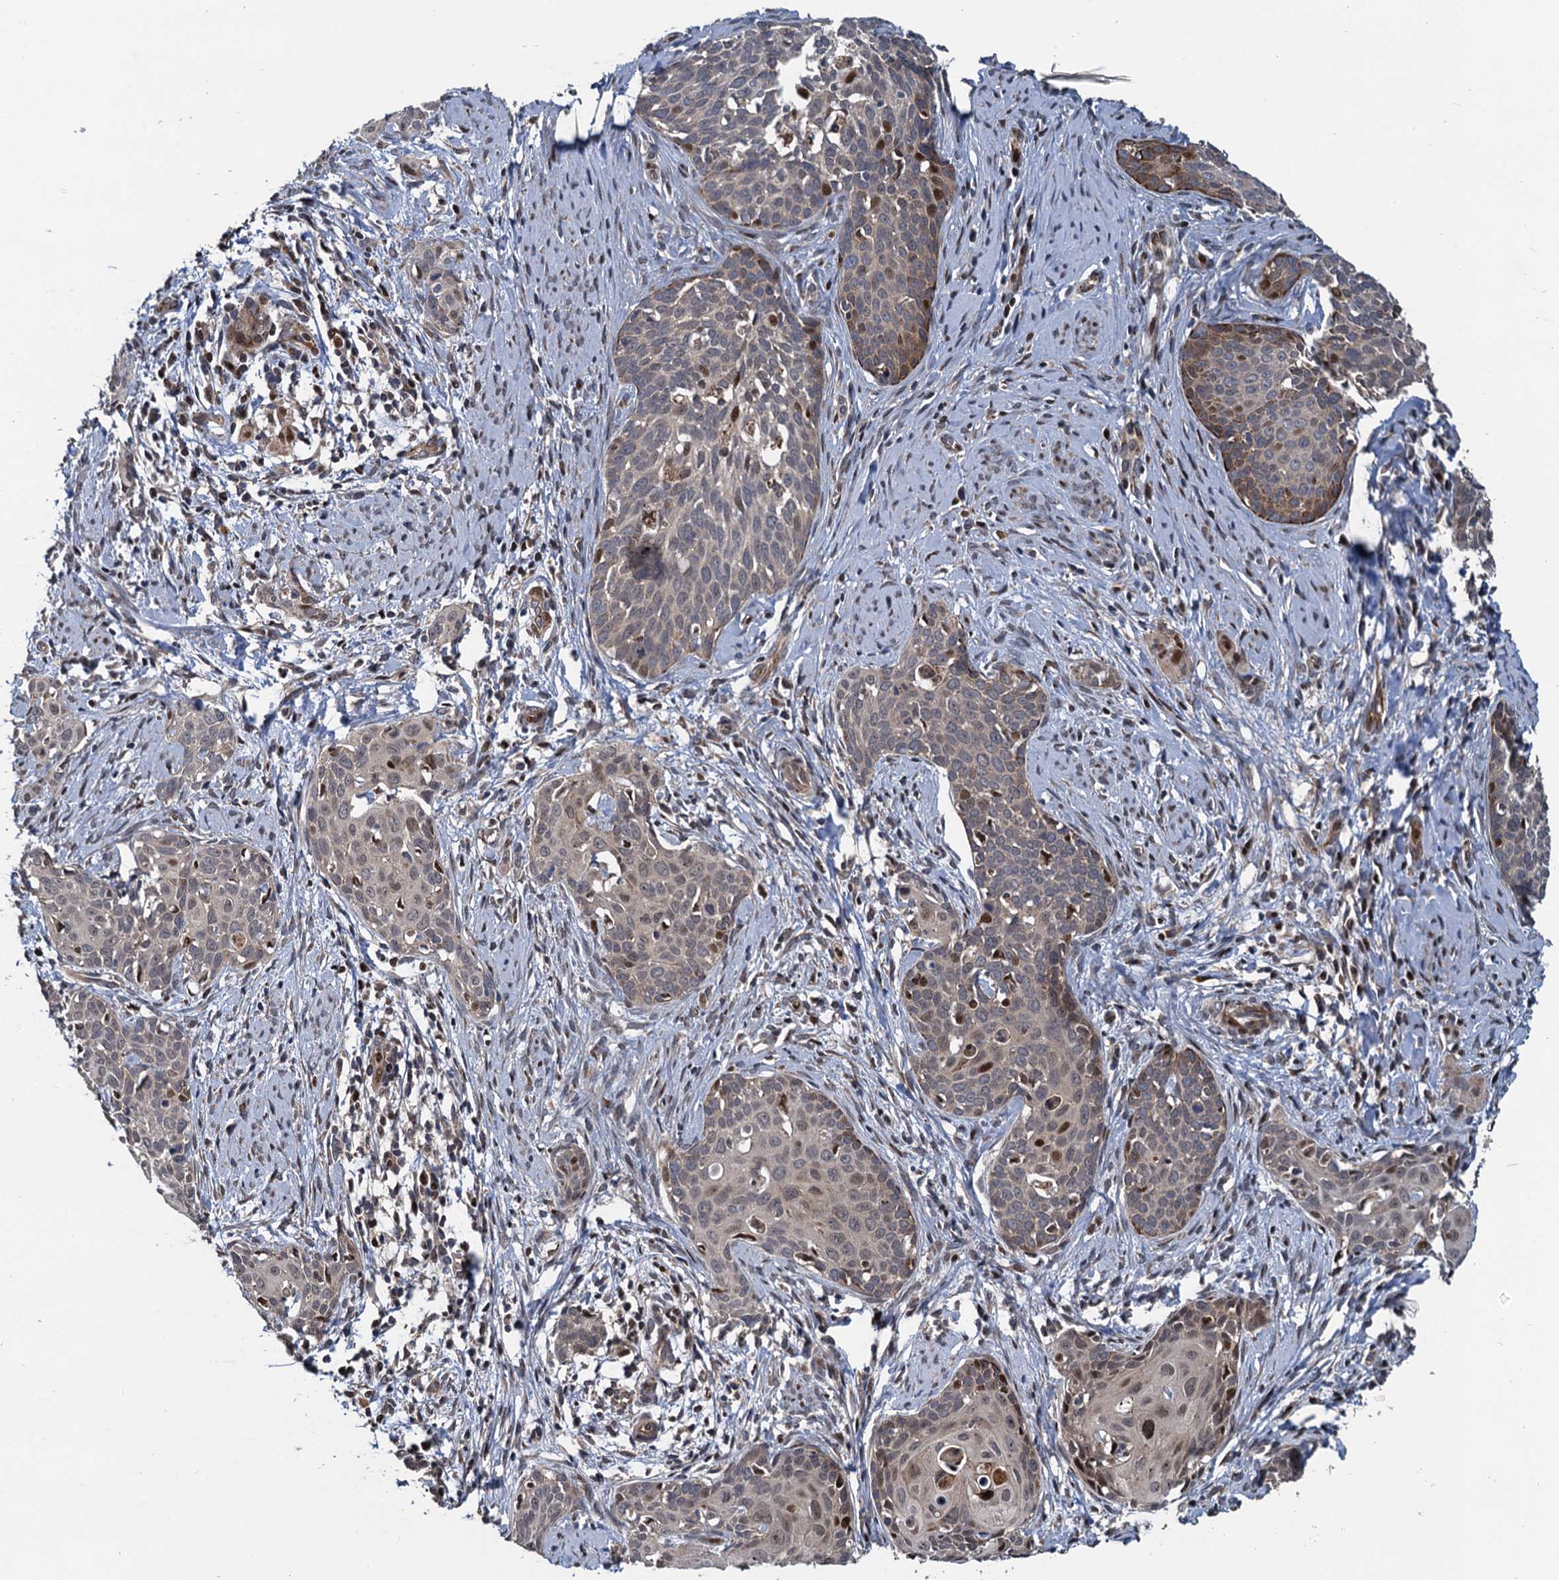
{"staining": {"intensity": "moderate", "quantity": "<25%", "location": "nuclear"}, "tissue": "cervical cancer", "cell_type": "Tumor cells", "image_type": "cancer", "snomed": [{"axis": "morphology", "description": "Squamous cell carcinoma, NOS"}, {"axis": "topography", "description": "Cervix"}], "caption": "Immunohistochemistry (IHC) micrograph of cervical cancer stained for a protein (brown), which reveals low levels of moderate nuclear staining in approximately <25% of tumor cells.", "gene": "ATOSA", "patient": {"sex": "female", "age": 52}}